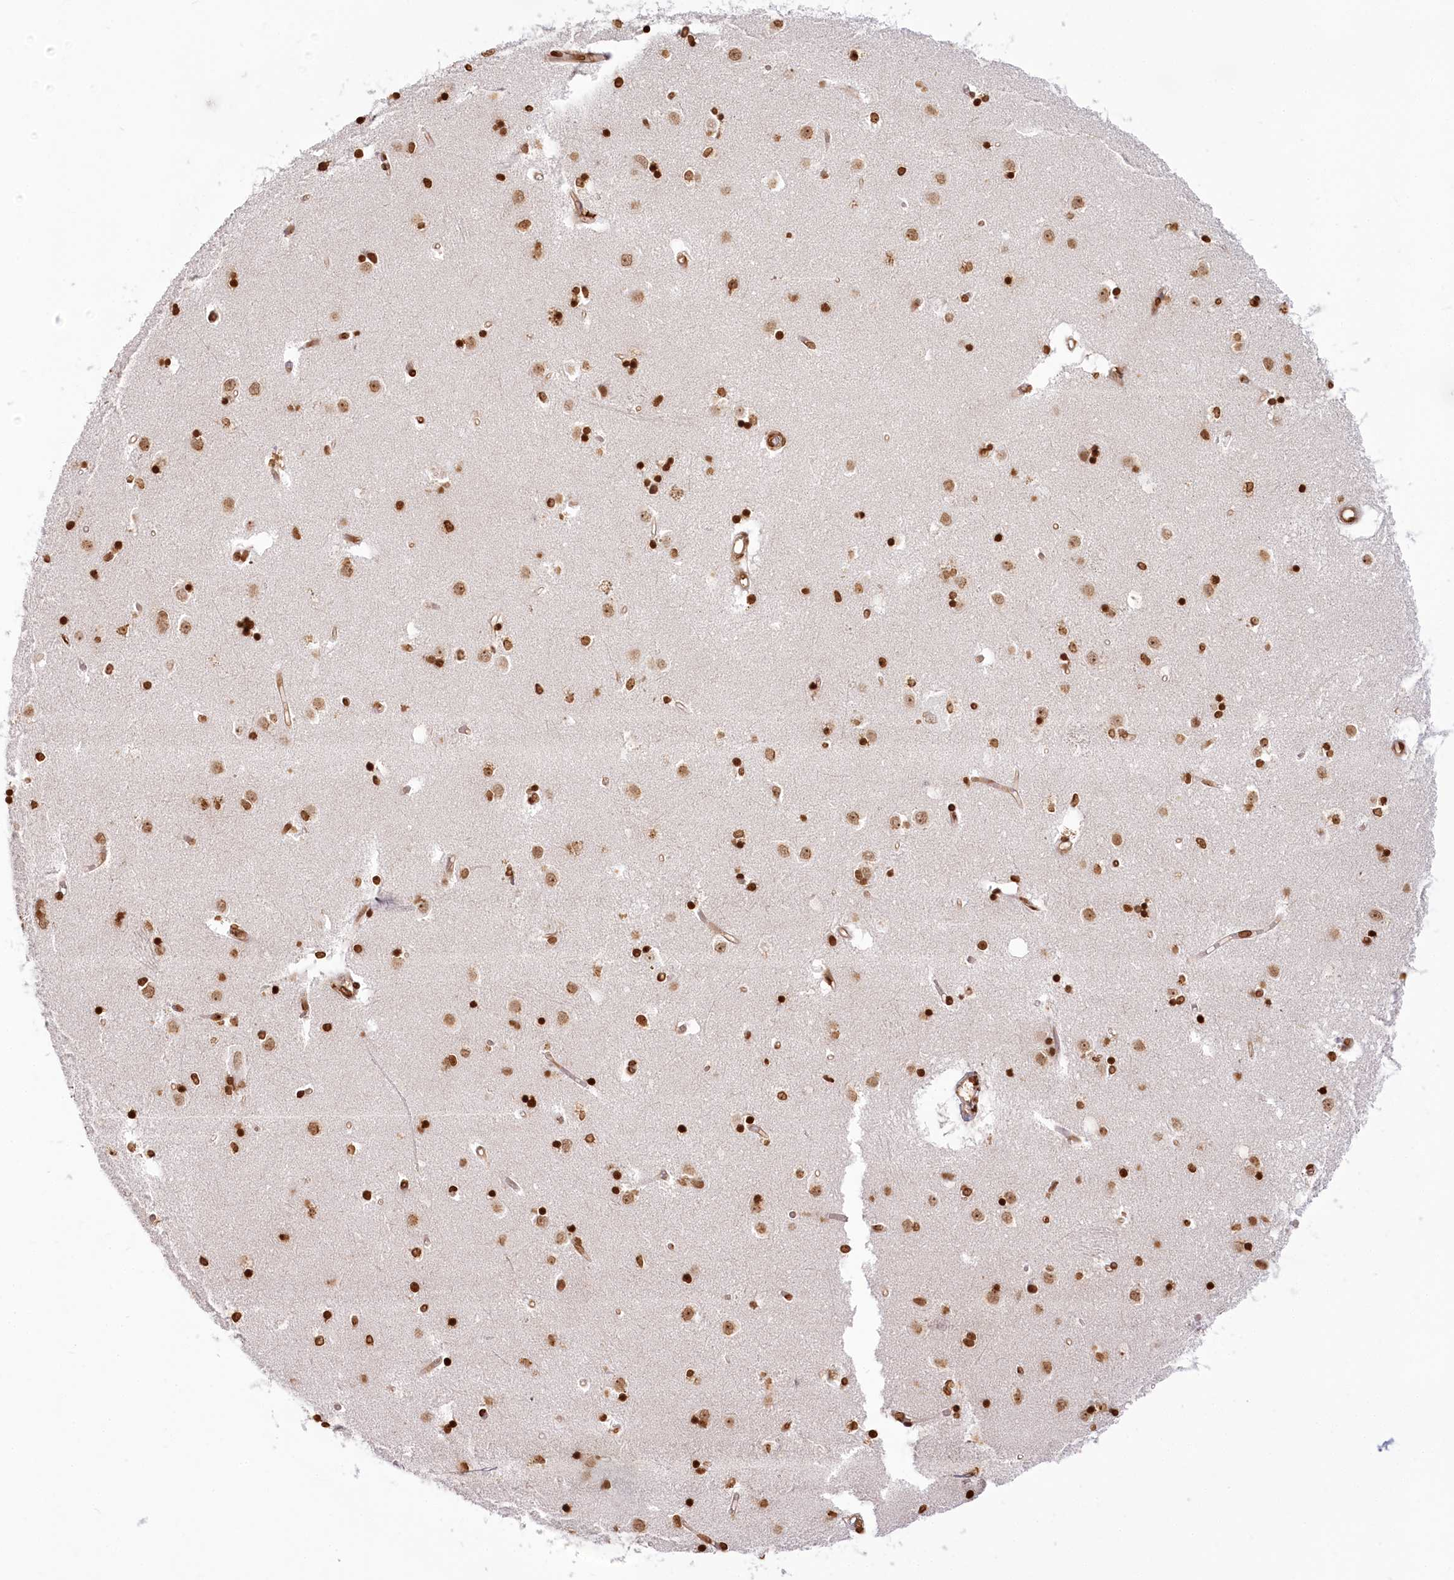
{"staining": {"intensity": "strong", "quantity": ">75%", "location": "nuclear"}, "tissue": "caudate", "cell_type": "Glial cells", "image_type": "normal", "snomed": [{"axis": "morphology", "description": "Normal tissue, NOS"}, {"axis": "topography", "description": "Lateral ventricle wall"}], "caption": "Unremarkable caudate shows strong nuclear staining in approximately >75% of glial cells, visualized by immunohistochemistry. The protein of interest is shown in brown color, while the nuclei are stained blue.", "gene": "FAM13A", "patient": {"sex": "male", "age": 45}}